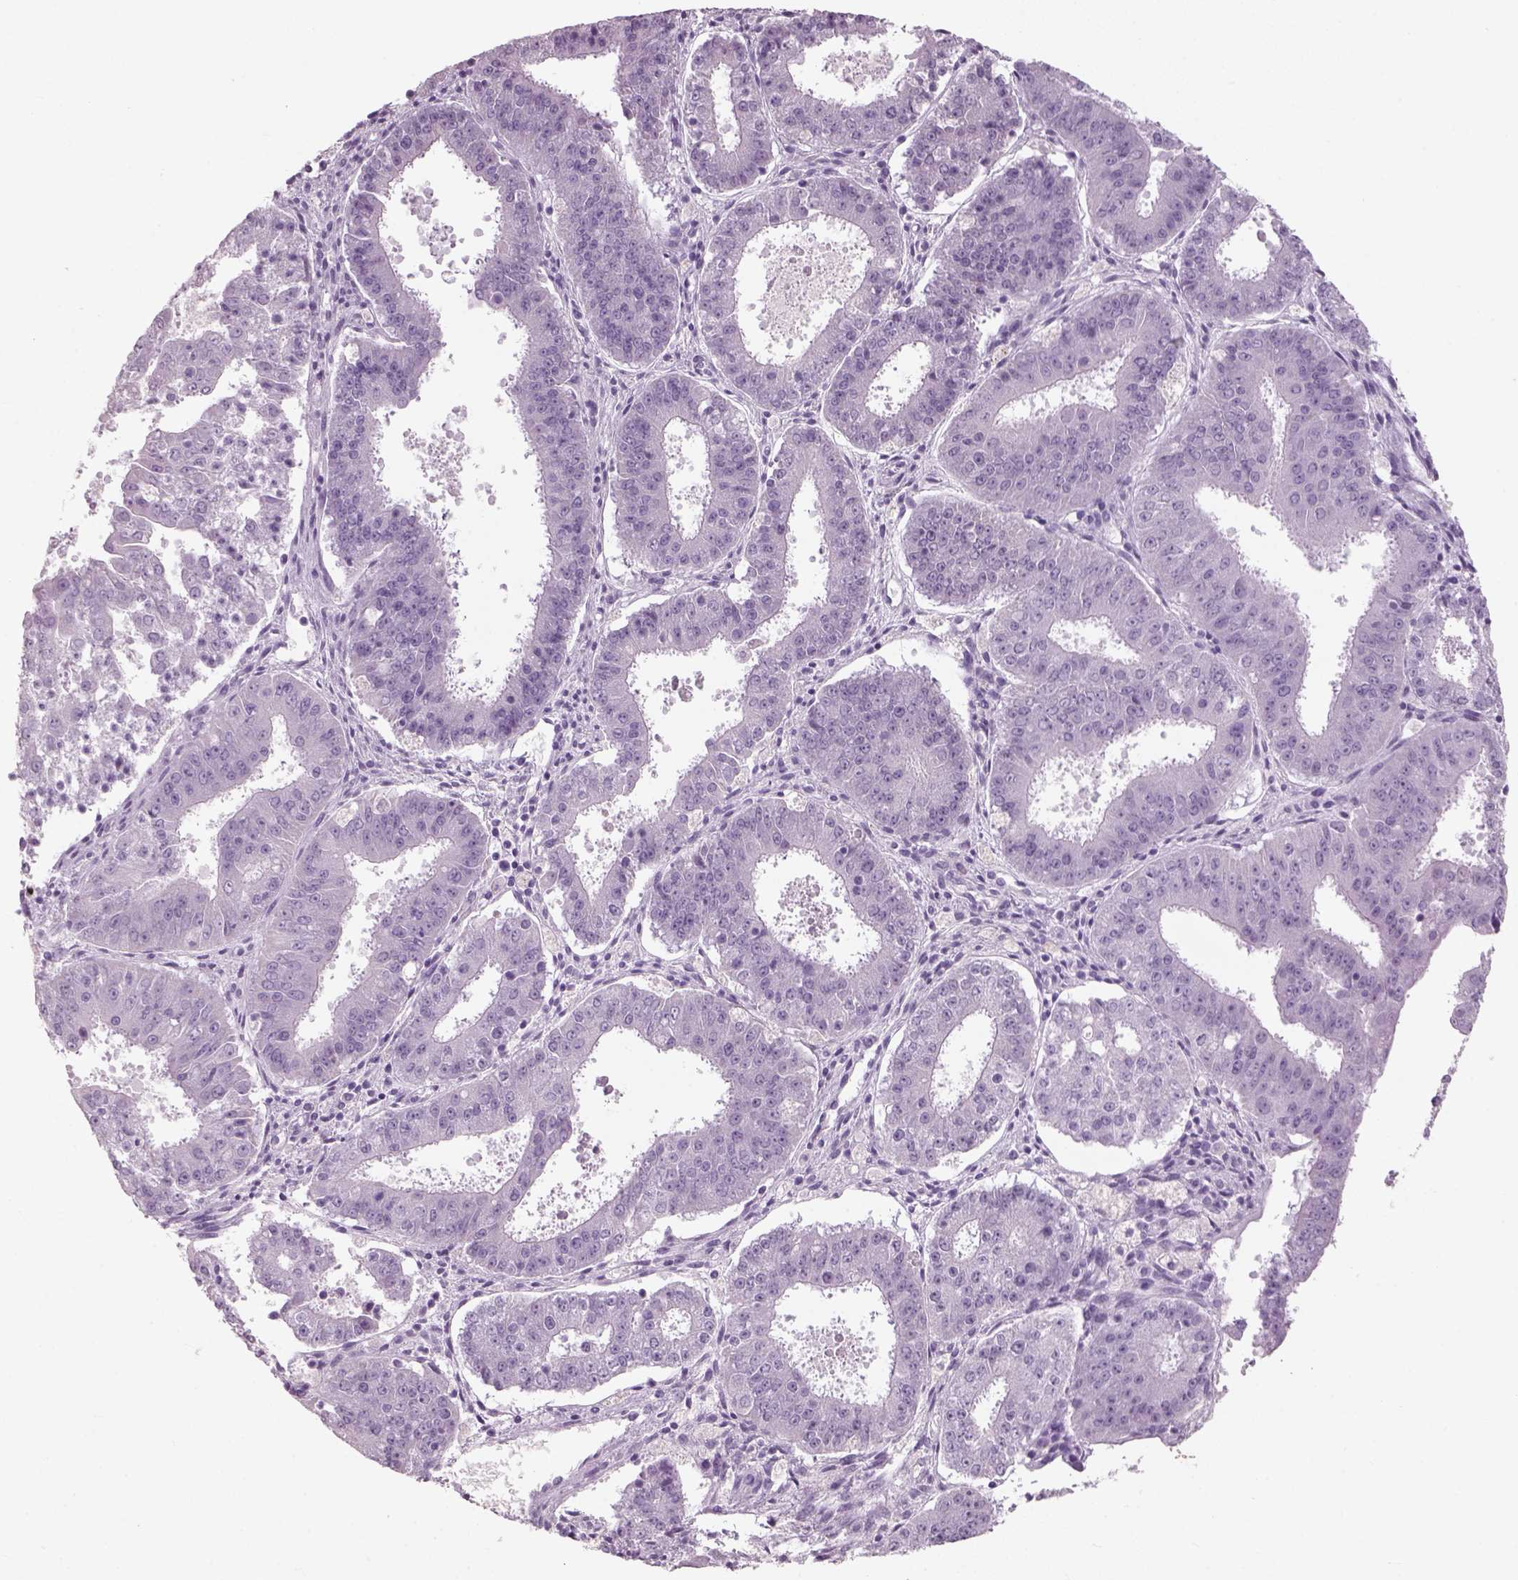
{"staining": {"intensity": "negative", "quantity": "none", "location": "none"}, "tissue": "ovarian cancer", "cell_type": "Tumor cells", "image_type": "cancer", "snomed": [{"axis": "morphology", "description": "Carcinoma, endometroid"}, {"axis": "topography", "description": "Ovary"}], "caption": "A high-resolution histopathology image shows immunohistochemistry (IHC) staining of ovarian cancer (endometroid carcinoma), which exhibits no significant staining in tumor cells.", "gene": "SLC6A2", "patient": {"sex": "female", "age": 42}}